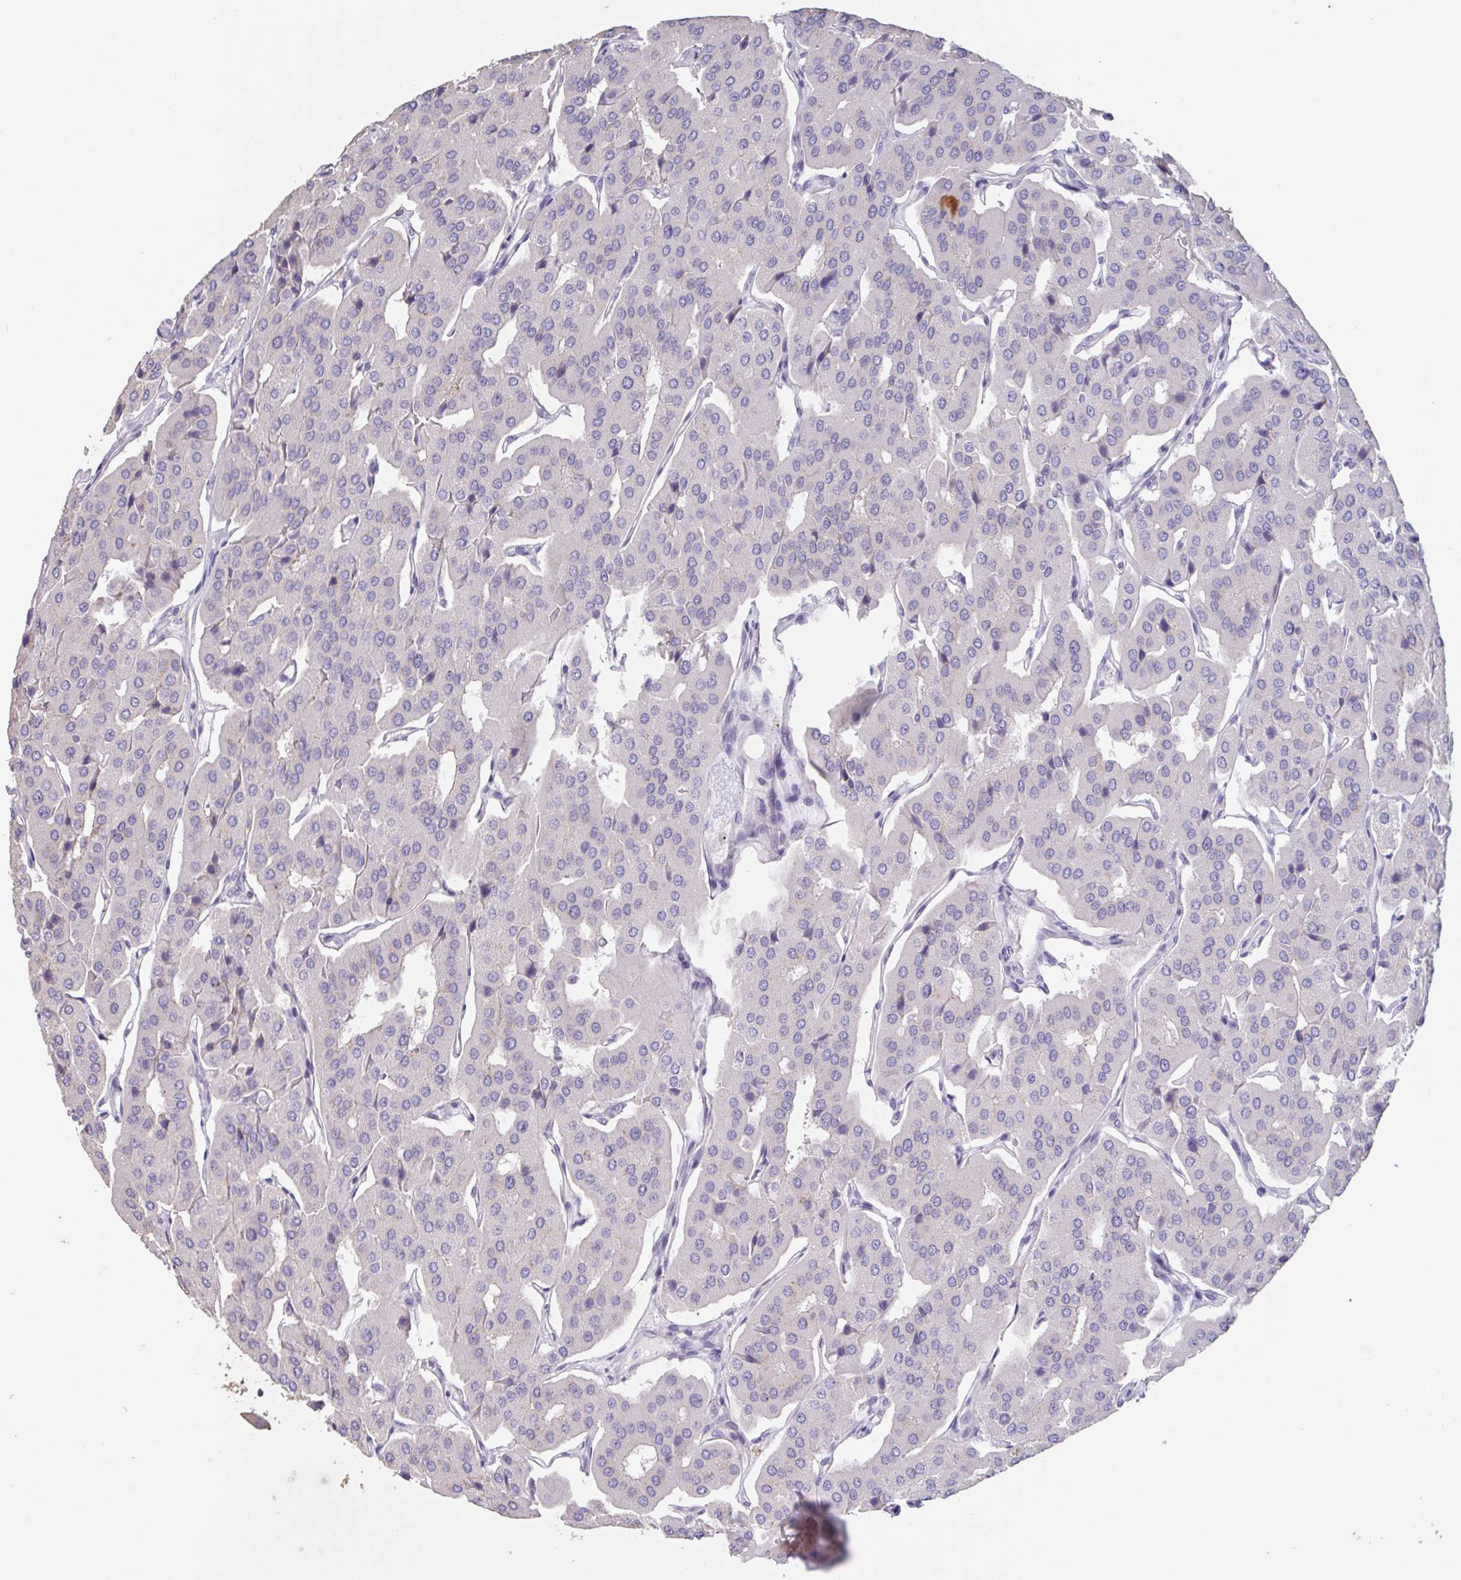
{"staining": {"intensity": "negative", "quantity": "none", "location": "none"}, "tissue": "parathyroid gland", "cell_type": "Glandular cells", "image_type": "normal", "snomed": [{"axis": "morphology", "description": "Normal tissue, NOS"}, {"axis": "morphology", "description": "Adenoma, NOS"}, {"axis": "topography", "description": "Parathyroid gland"}], "caption": "This micrograph is of normal parathyroid gland stained with immunohistochemistry to label a protein in brown with the nuclei are counter-stained blue. There is no positivity in glandular cells.", "gene": "CHMP5", "patient": {"sex": "female", "age": 86}}